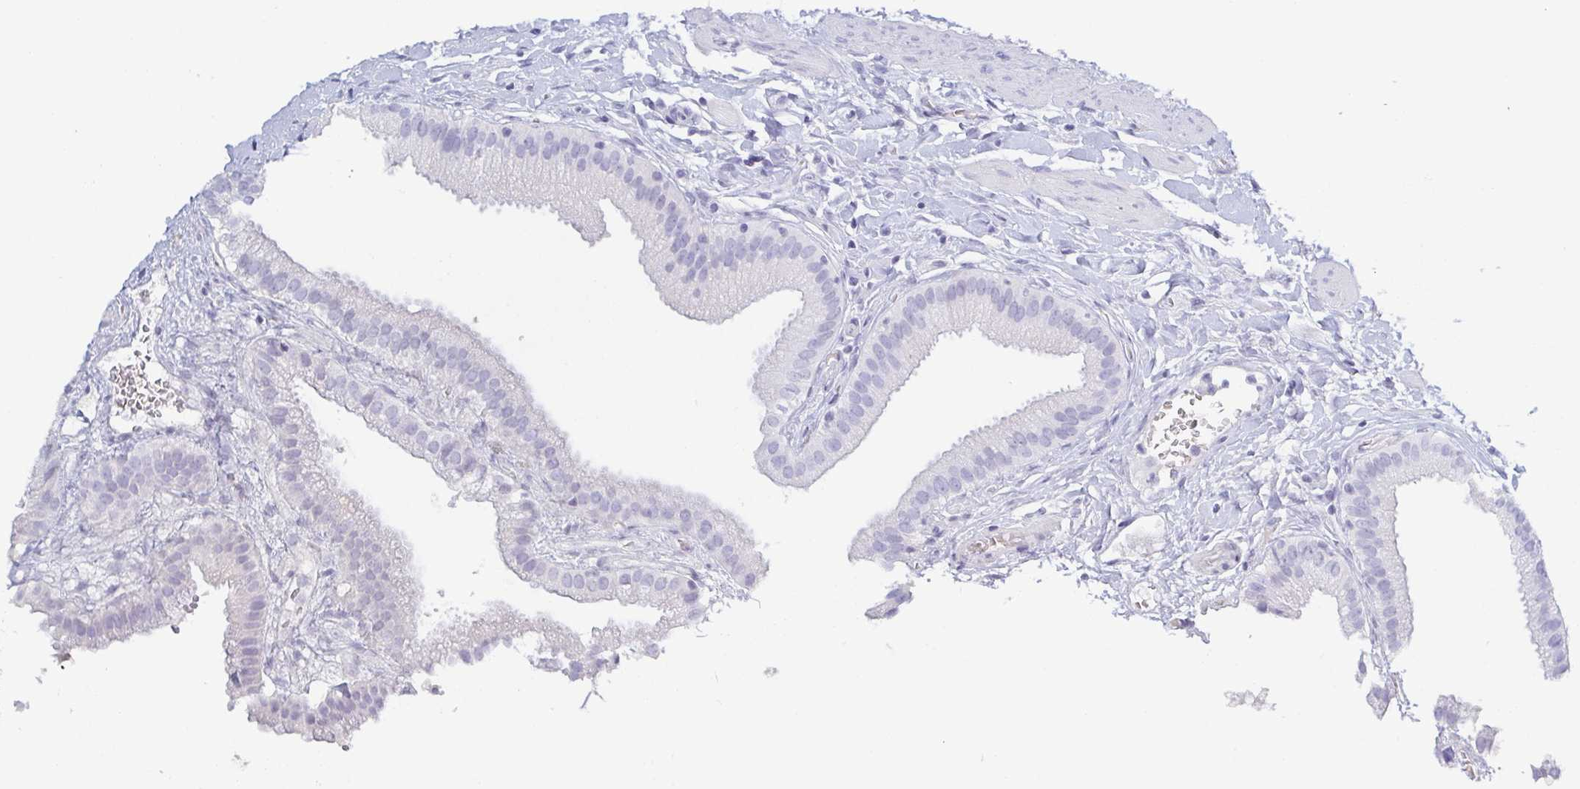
{"staining": {"intensity": "negative", "quantity": "none", "location": "none"}, "tissue": "gallbladder", "cell_type": "Glandular cells", "image_type": "normal", "snomed": [{"axis": "morphology", "description": "Normal tissue, NOS"}, {"axis": "topography", "description": "Gallbladder"}], "caption": "Immunohistochemistry (IHC) histopathology image of normal gallbladder: gallbladder stained with DAB (3,3'-diaminobenzidine) exhibits no significant protein staining in glandular cells.", "gene": "ZG16B", "patient": {"sex": "female", "age": 63}}